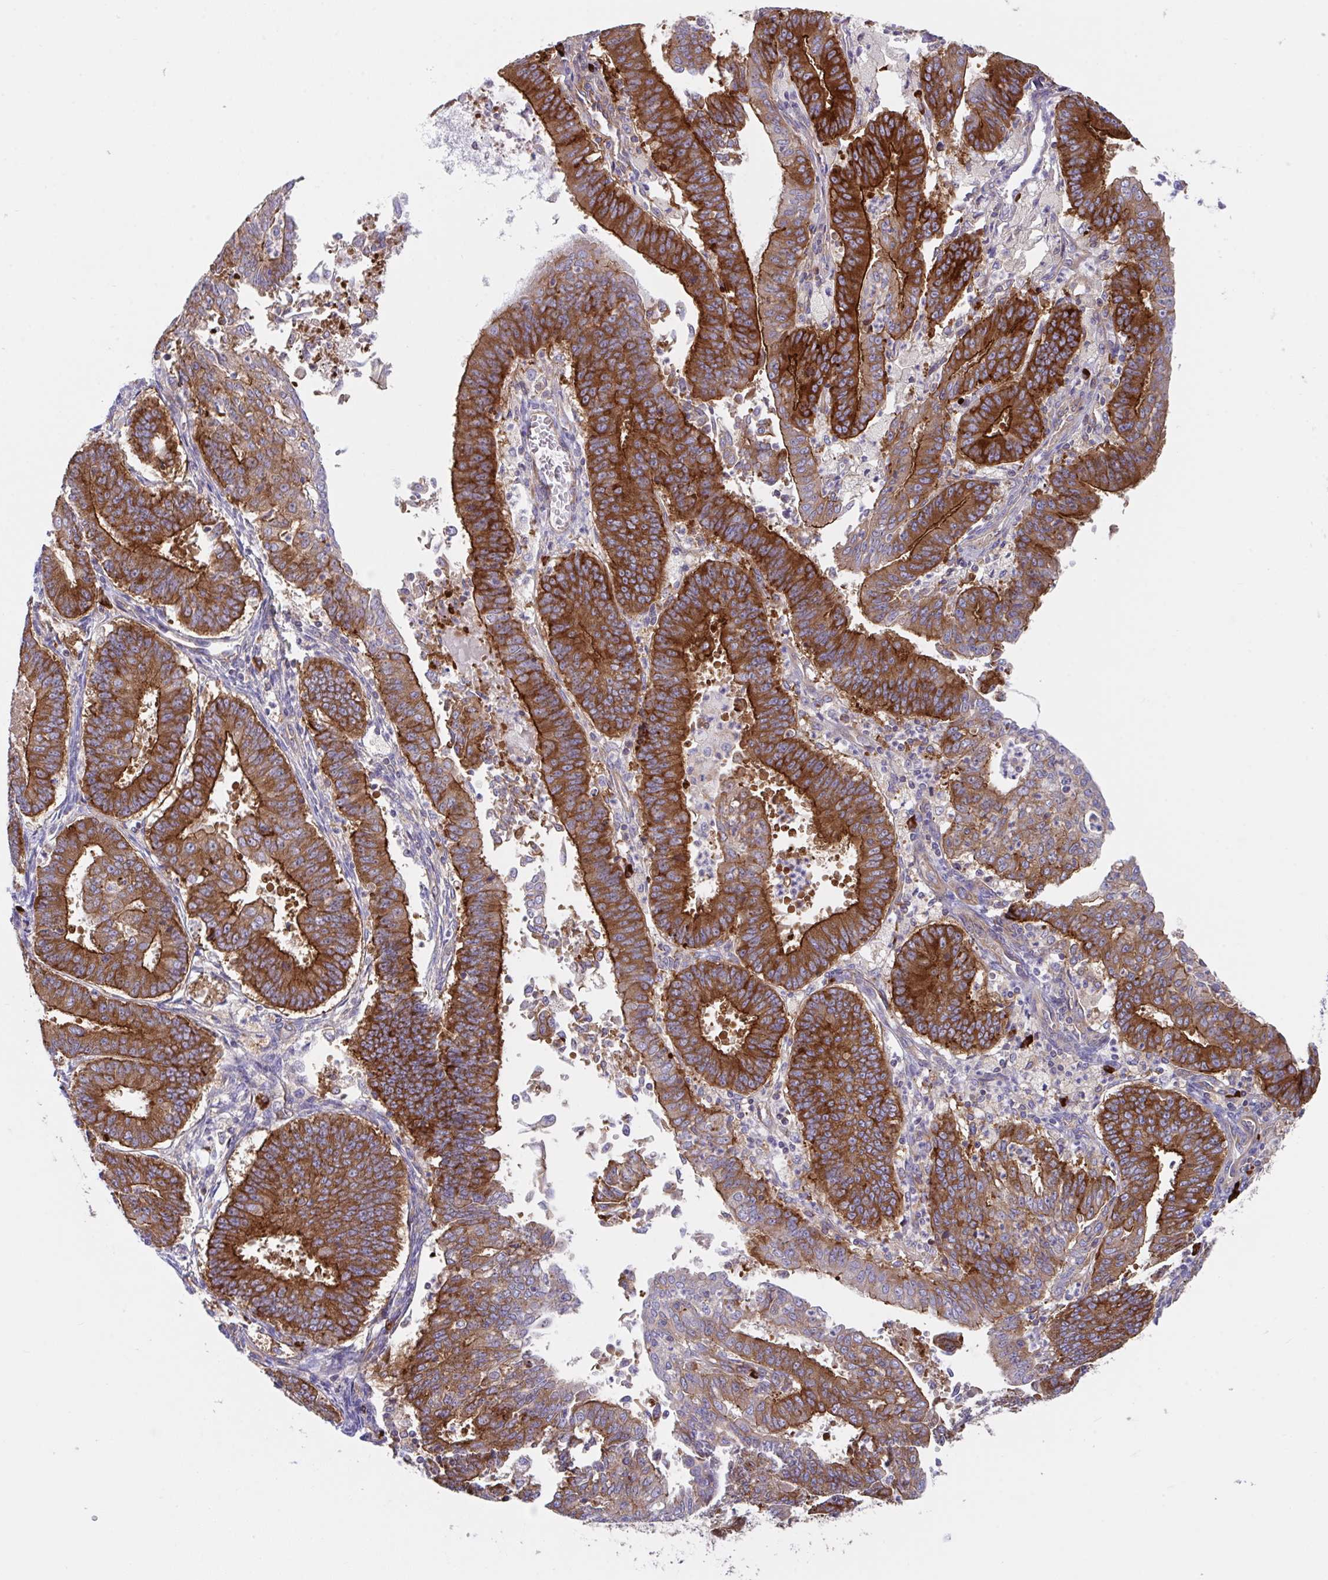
{"staining": {"intensity": "strong", "quantity": ">75%", "location": "cytoplasmic/membranous"}, "tissue": "endometrial cancer", "cell_type": "Tumor cells", "image_type": "cancer", "snomed": [{"axis": "morphology", "description": "Adenocarcinoma, NOS"}, {"axis": "topography", "description": "Endometrium"}], "caption": "Immunohistochemical staining of human endometrial cancer shows high levels of strong cytoplasmic/membranous expression in about >75% of tumor cells. (Brightfield microscopy of DAB IHC at high magnification).", "gene": "YARS2", "patient": {"sex": "female", "age": 73}}